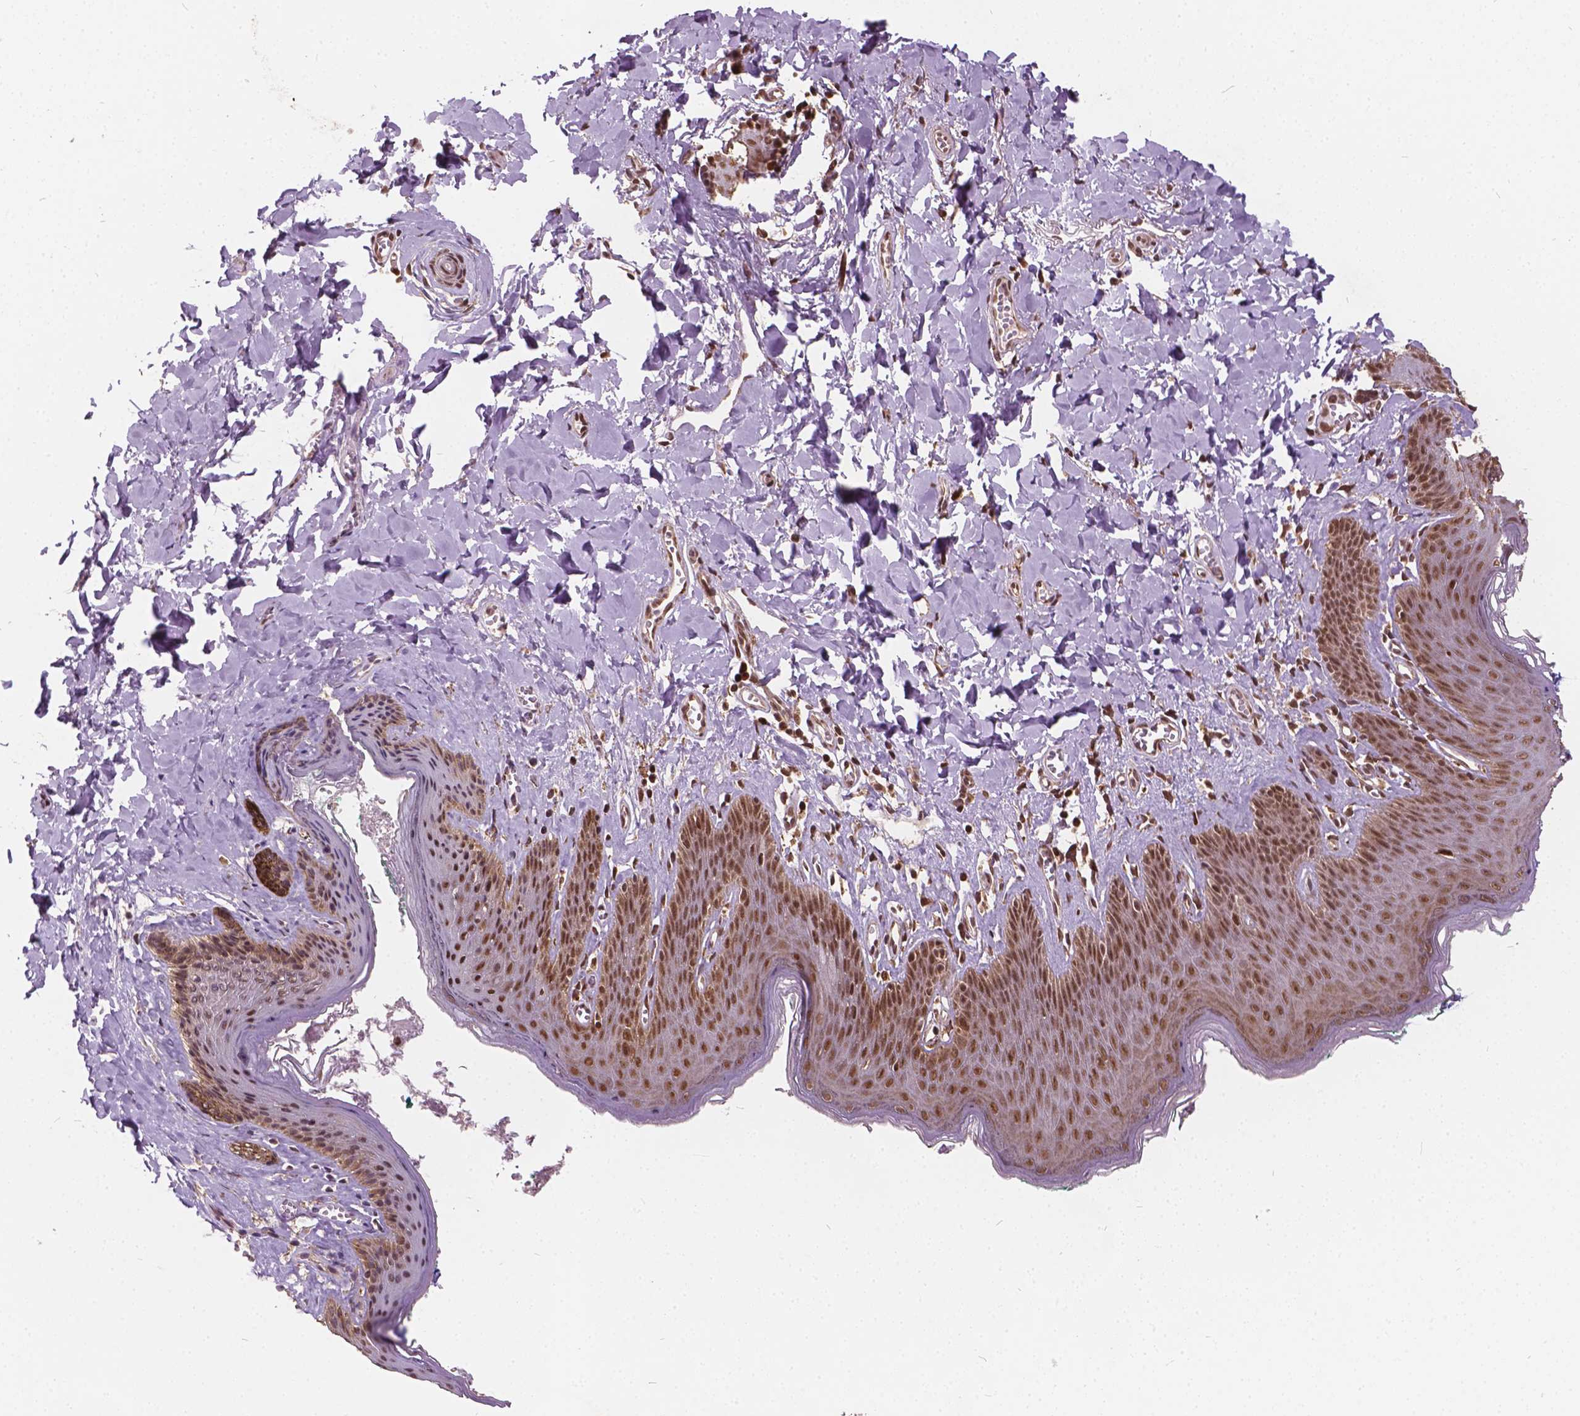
{"staining": {"intensity": "moderate", "quantity": ">75%", "location": "nuclear"}, "tissue": "skin", "cell_type": "Epidermal cells", "image_type": "normal", "snomed": [{"axis": "morphology", "description": "Normal tissue, NOS"}, {"axis": "topography", "description": "Vulva"}, {"axis": "topography", "description": "Peripheral nerve tissue"}], "caption": "Protein staining of unremarkable skin reveals moderate nuclear expression in approximately >75% of epidermal cells.", "gene": "GPS2", "patient": {"sex": "female", "age": 66}}